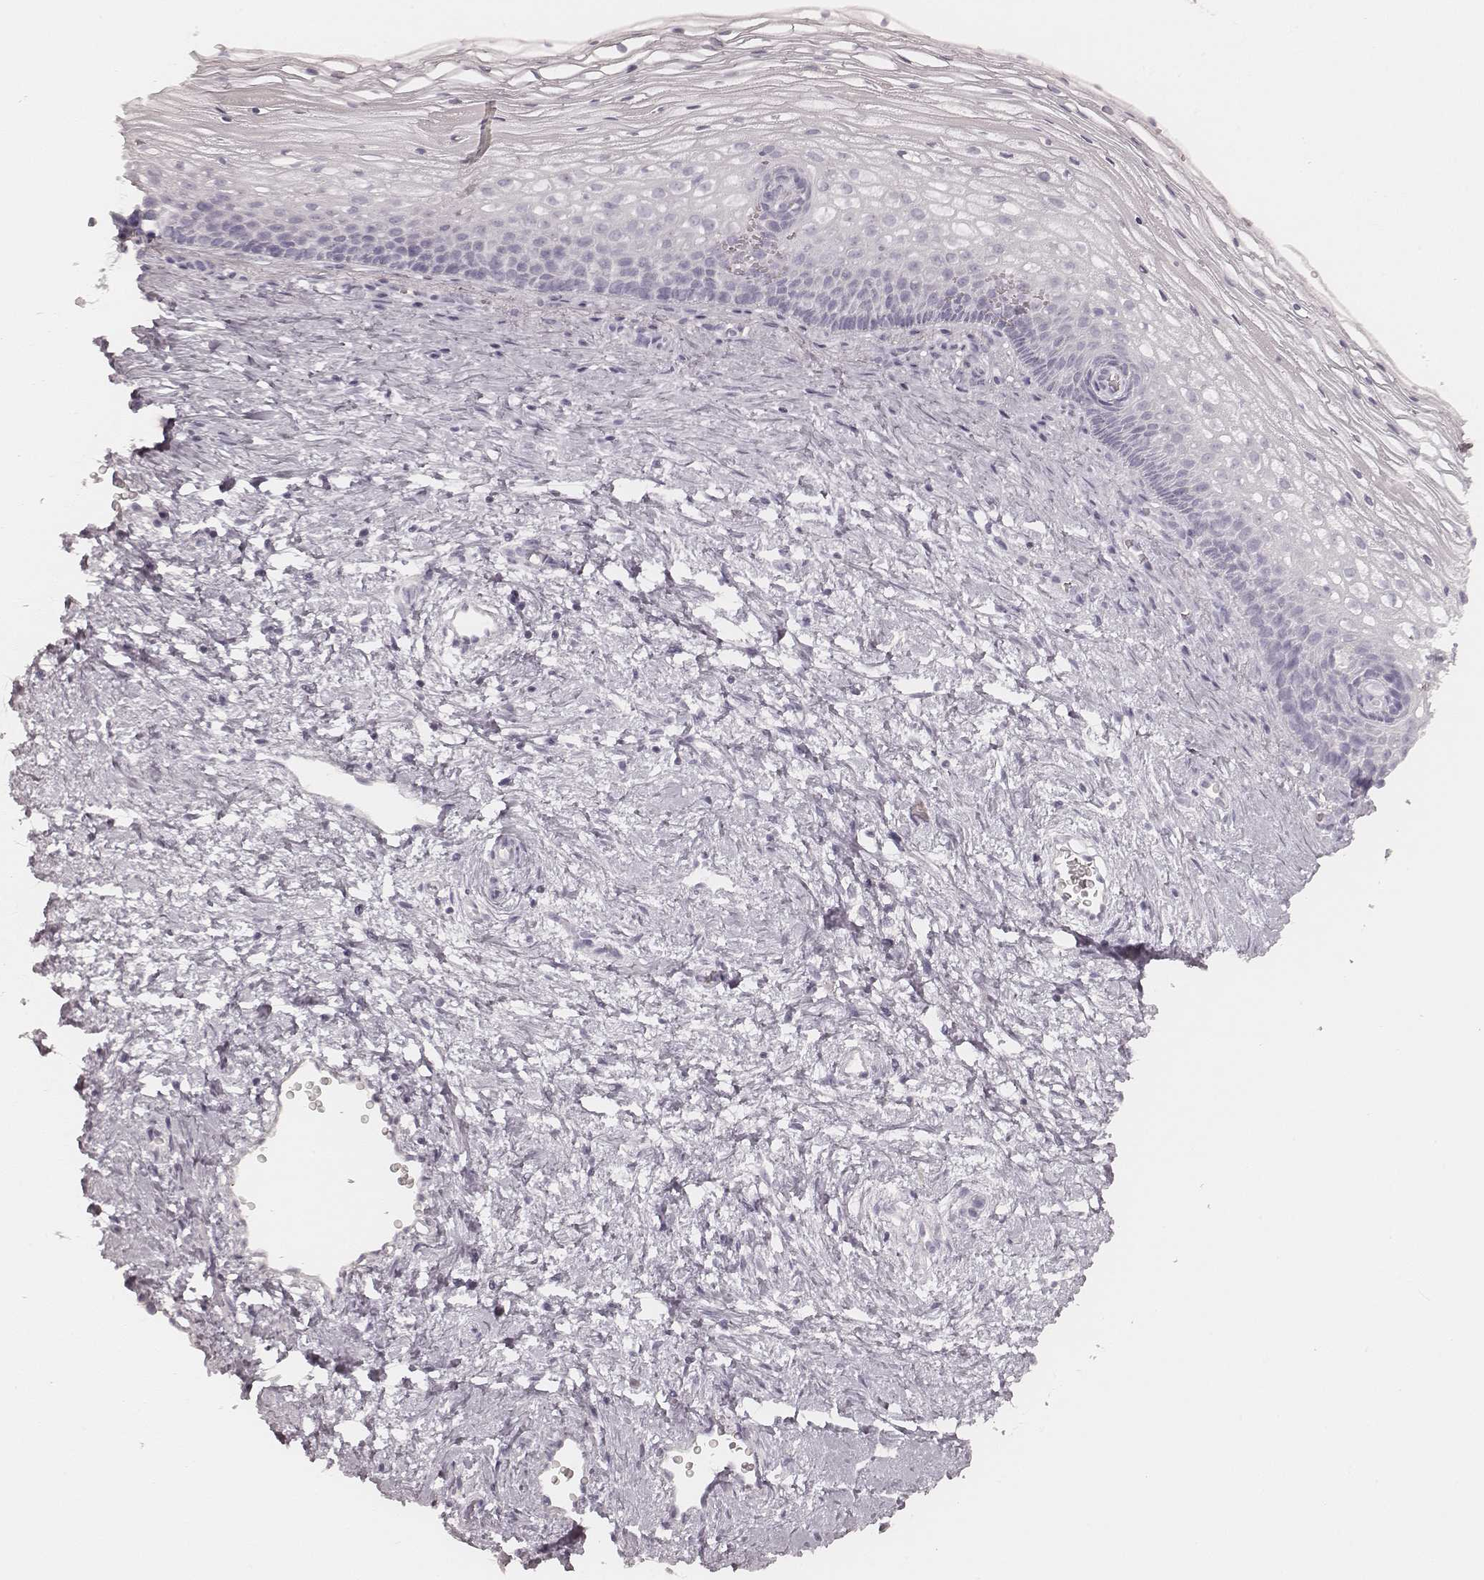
{"staining": {"intensity": "negative", "quantity": "none", "location": "none"}, "tissue": "cervix", "cell_type": "Glandular cells", "image_type": "normal", "snomed": [{"axis": "morphology", "description": "Normal tissue, NOS"}, {"axis": "topography", "description": "Cervix"}], "caption": "This micrograph is of benign cervix stained with IHC to label a protein in brown with the nuclei are counter-stained blue. There is no staining in glandular cells. The staining was performed using DAB to visualize the protein expression in brown, while the nuclei were stained in blue with hematoxylin (Magnification: 20x).", "gene": "KRT72", "patient": {"sex": "female", "age": 34}}